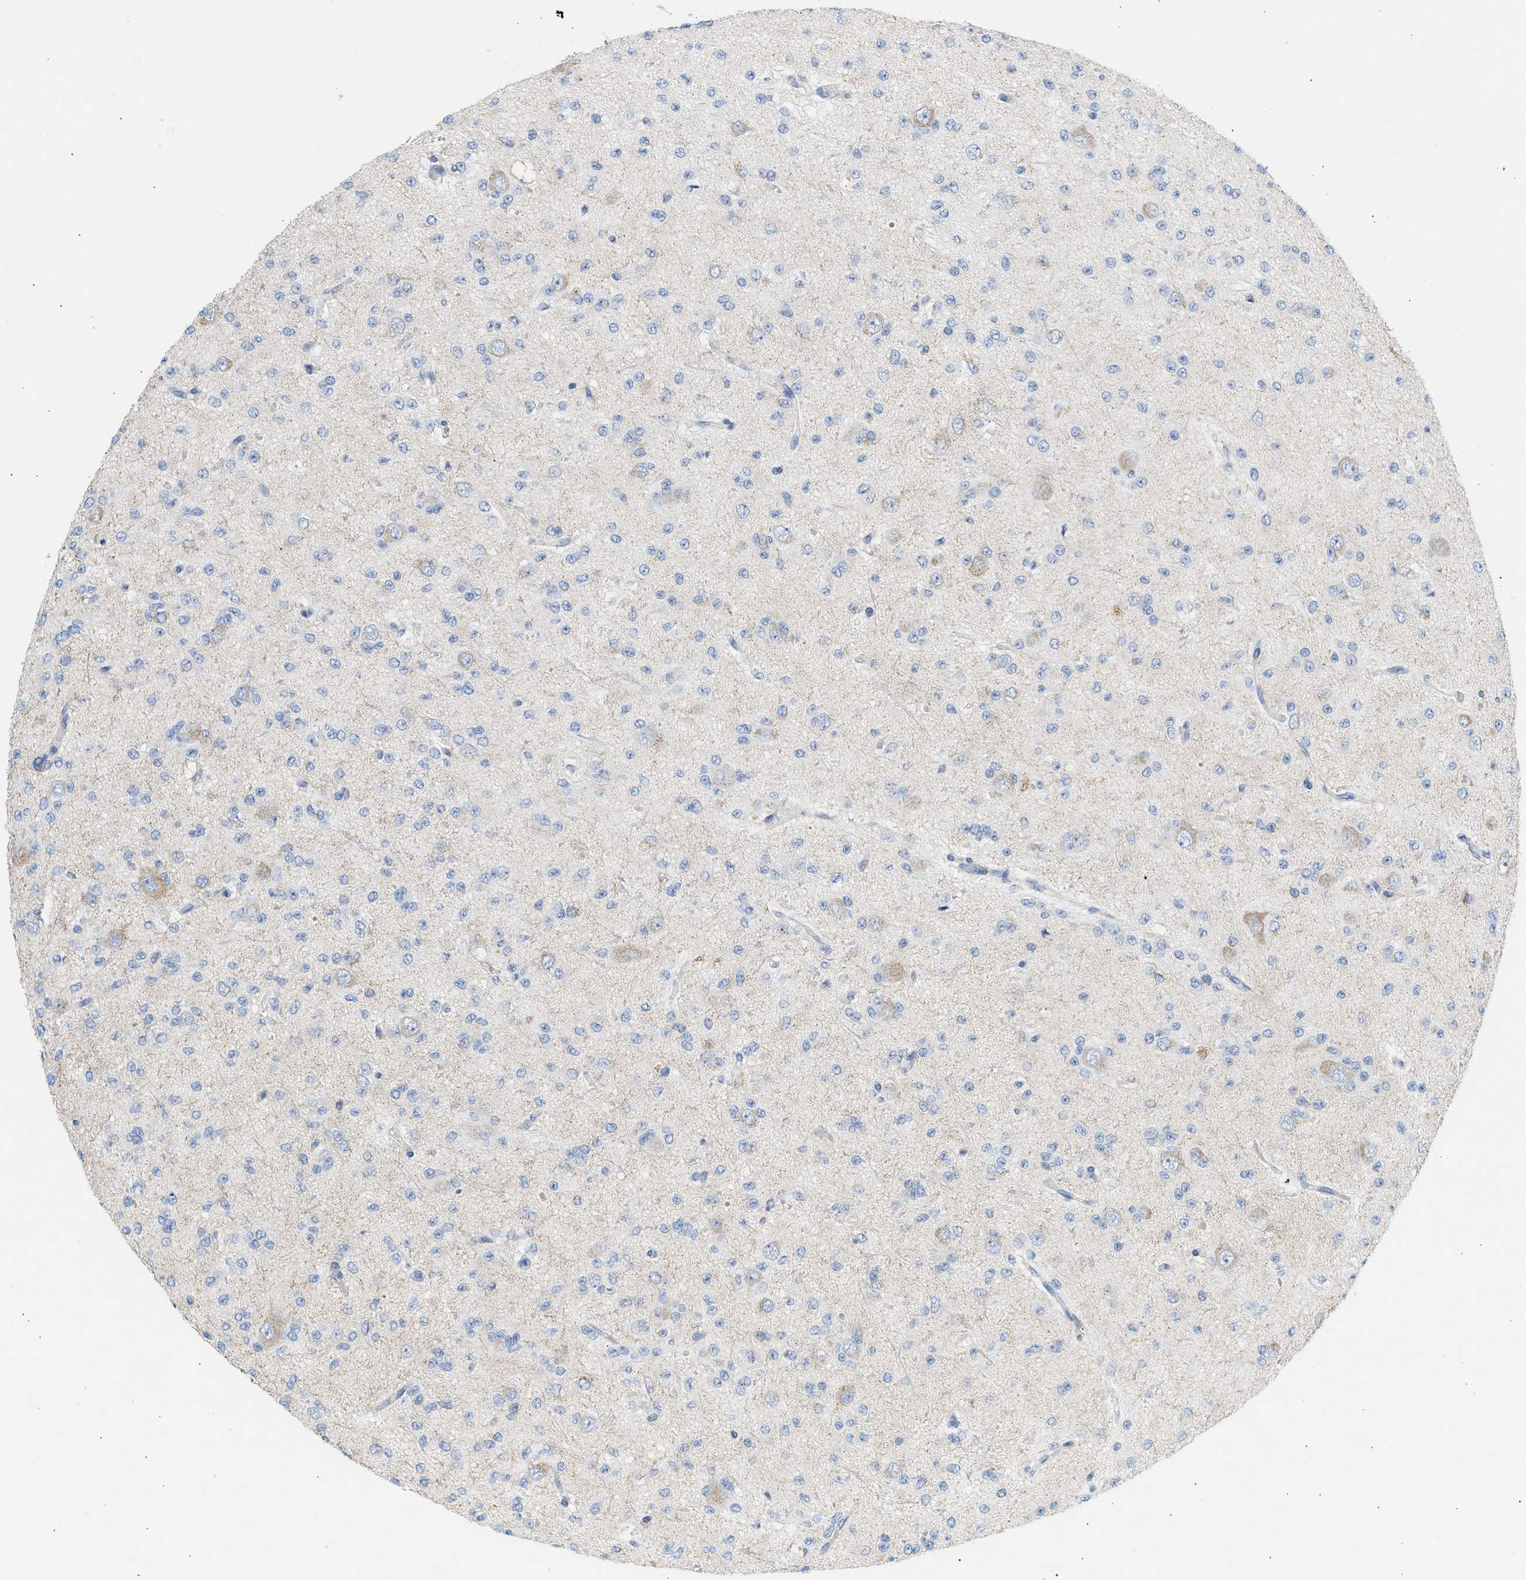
{"staining": {"intensity": "negative", "quantity": "none", "location": "none"}, "tissue": "glioma", "cell_type": "Tumor cells", "image_type": "cancer", "snomed": [{"axis": "morphology", "description": "Glioma, malignant, Low grade"}, {"axis": "topography", "description": "Brain"}], "caption": "An immunohistochemistry (IHC) histopathology image of low-grade glioma (malignant) is shown. There is no staining in tumor cells of low-grade glioma (malignant).", "gene": "NDUFS8", "patient": {"sex": "male", "age": 38}}